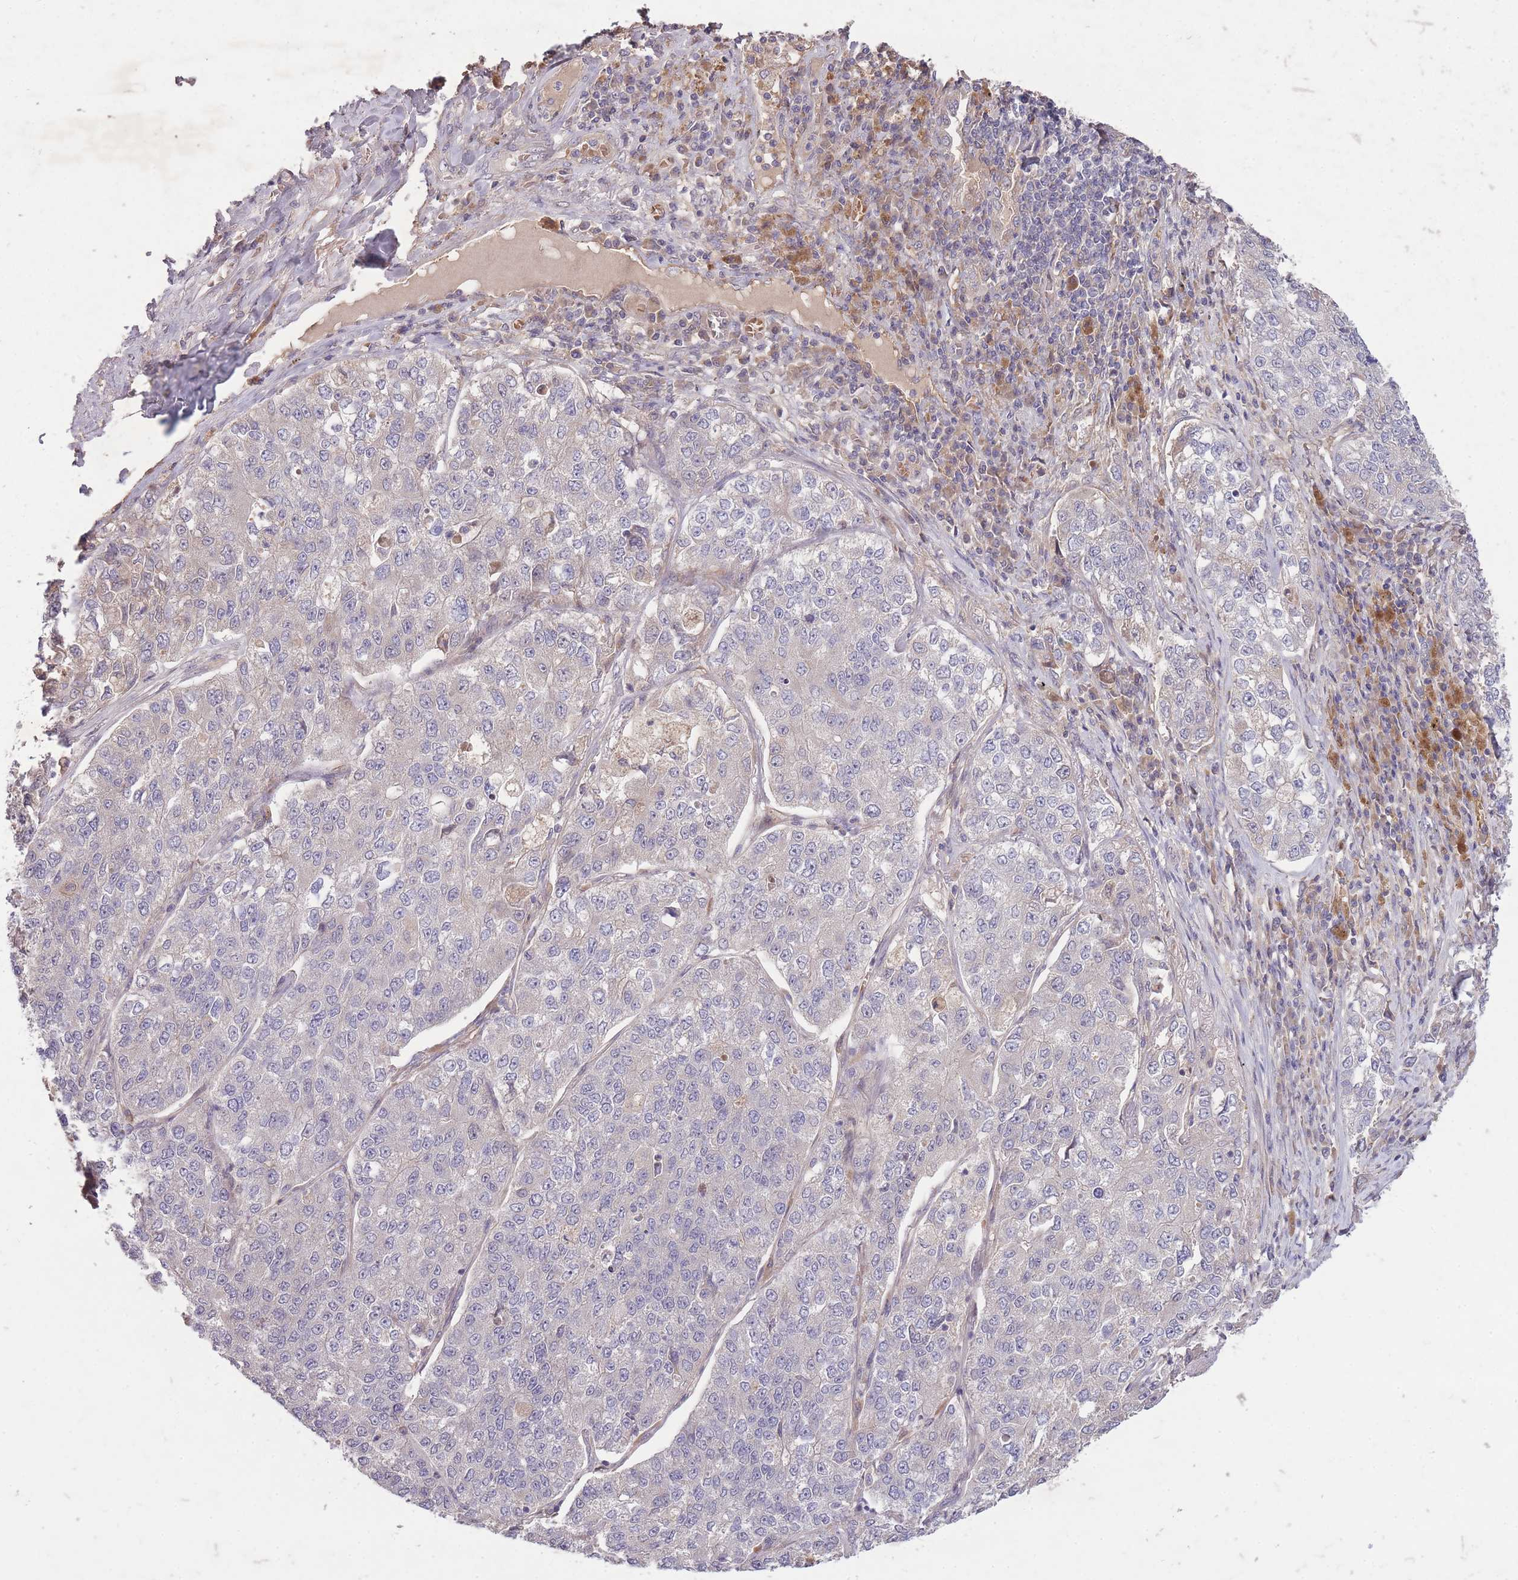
{"staining": {"intensity": "negative", "quantity": "none", "location": "none"}, "tissue": "lung cancer", "cell_type": "Tumor cells", "image_type": "cancer", "snomed": [{"axis": "morphology", "description": "Adenocarcinoma, NOS"}, {"axis": "topography", "description": "Lung"}], "caption": "Immunohistochemistry of lung cancer (adenocarcinoma) reveals no positivity in tumor cells.", "gene": "OR2V2", "patient": {"sex": "male", "age": 49}}